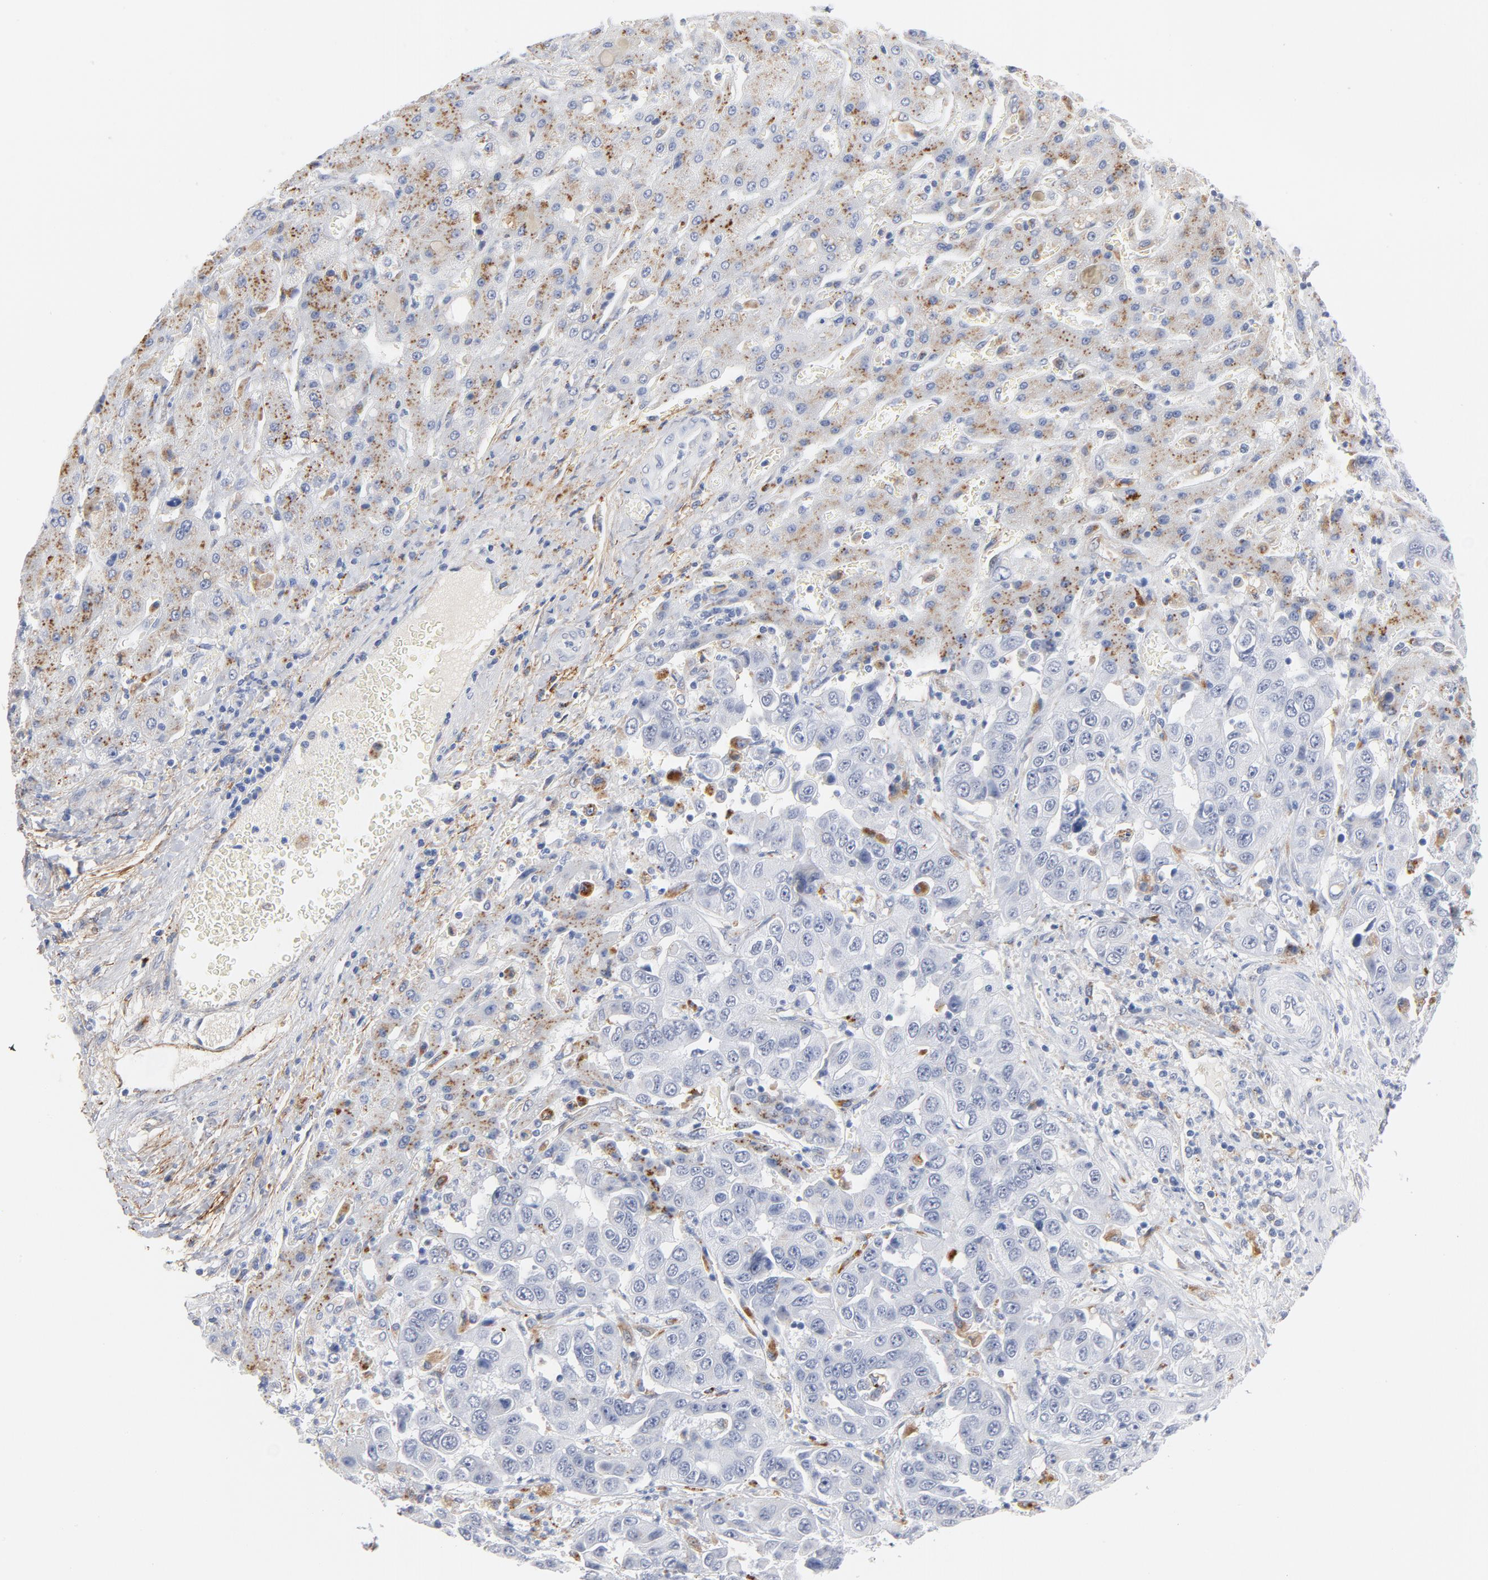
{"staining": {"intensity": "moderate", "quantity": ">75%", "location": "cytoplasmic/membranous"}, "tissue": "liver cancer", "cell_type": "Tumor cells", "image_type": "cancer", "snomed": [{"axis": "morphology", "description": "Cholangiocarcinoma"}, {"axis": "topography", "description": "Liver"}], "caption": "DAB immunohistochemical staining of human cholangiocarcinoma (liver) shows moderate cytoplasmic/membranous protein expression in approximately >75% of tumor cells.", "gene": "LTBP2", "patient": {"sex": "female", "age": 52}}